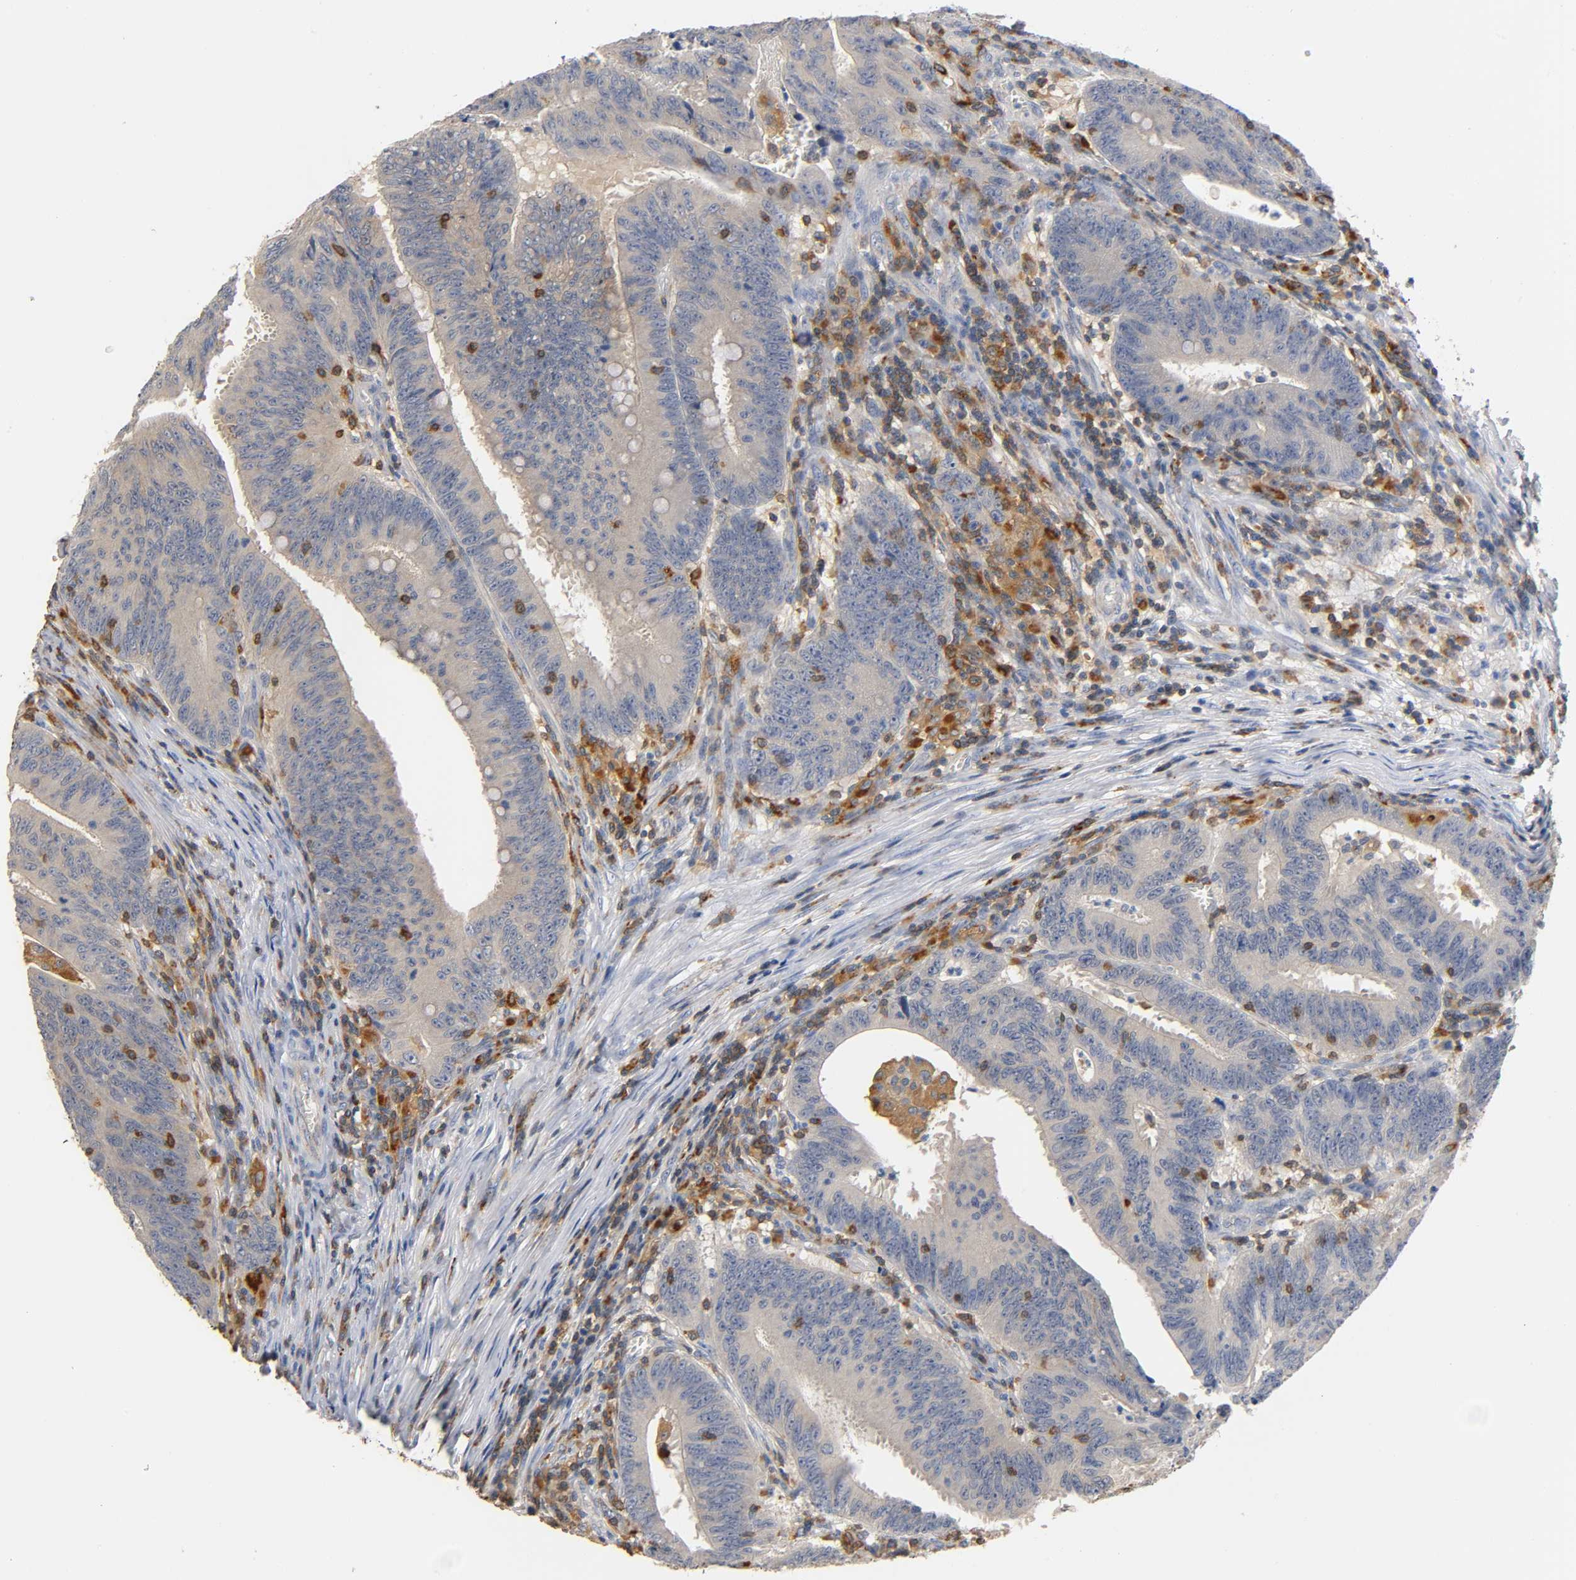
{"staining": {"intensity": "weak", "quantity": "25%-75%", "location": "cytoplasmic/membranous"}, "tissue": "colorectal cancer", "cell_type": "Tumor cells", "image_type": "cancer", "snomed": [{"axis": "morphology", "description": "Adenocarcinoma, NOS"}, {"axis": "topography", "description": "Colon"}], "caption": "The histopathology image demonstrates immunohistochemical staining of colorectal adenocarcinoma. There is weak cytoplasmic/membranous staining is appreciated in about 25%-75% of tumor cells.", "gene": "UCKL1", "patient": {"sex": "male", "age": 45}}